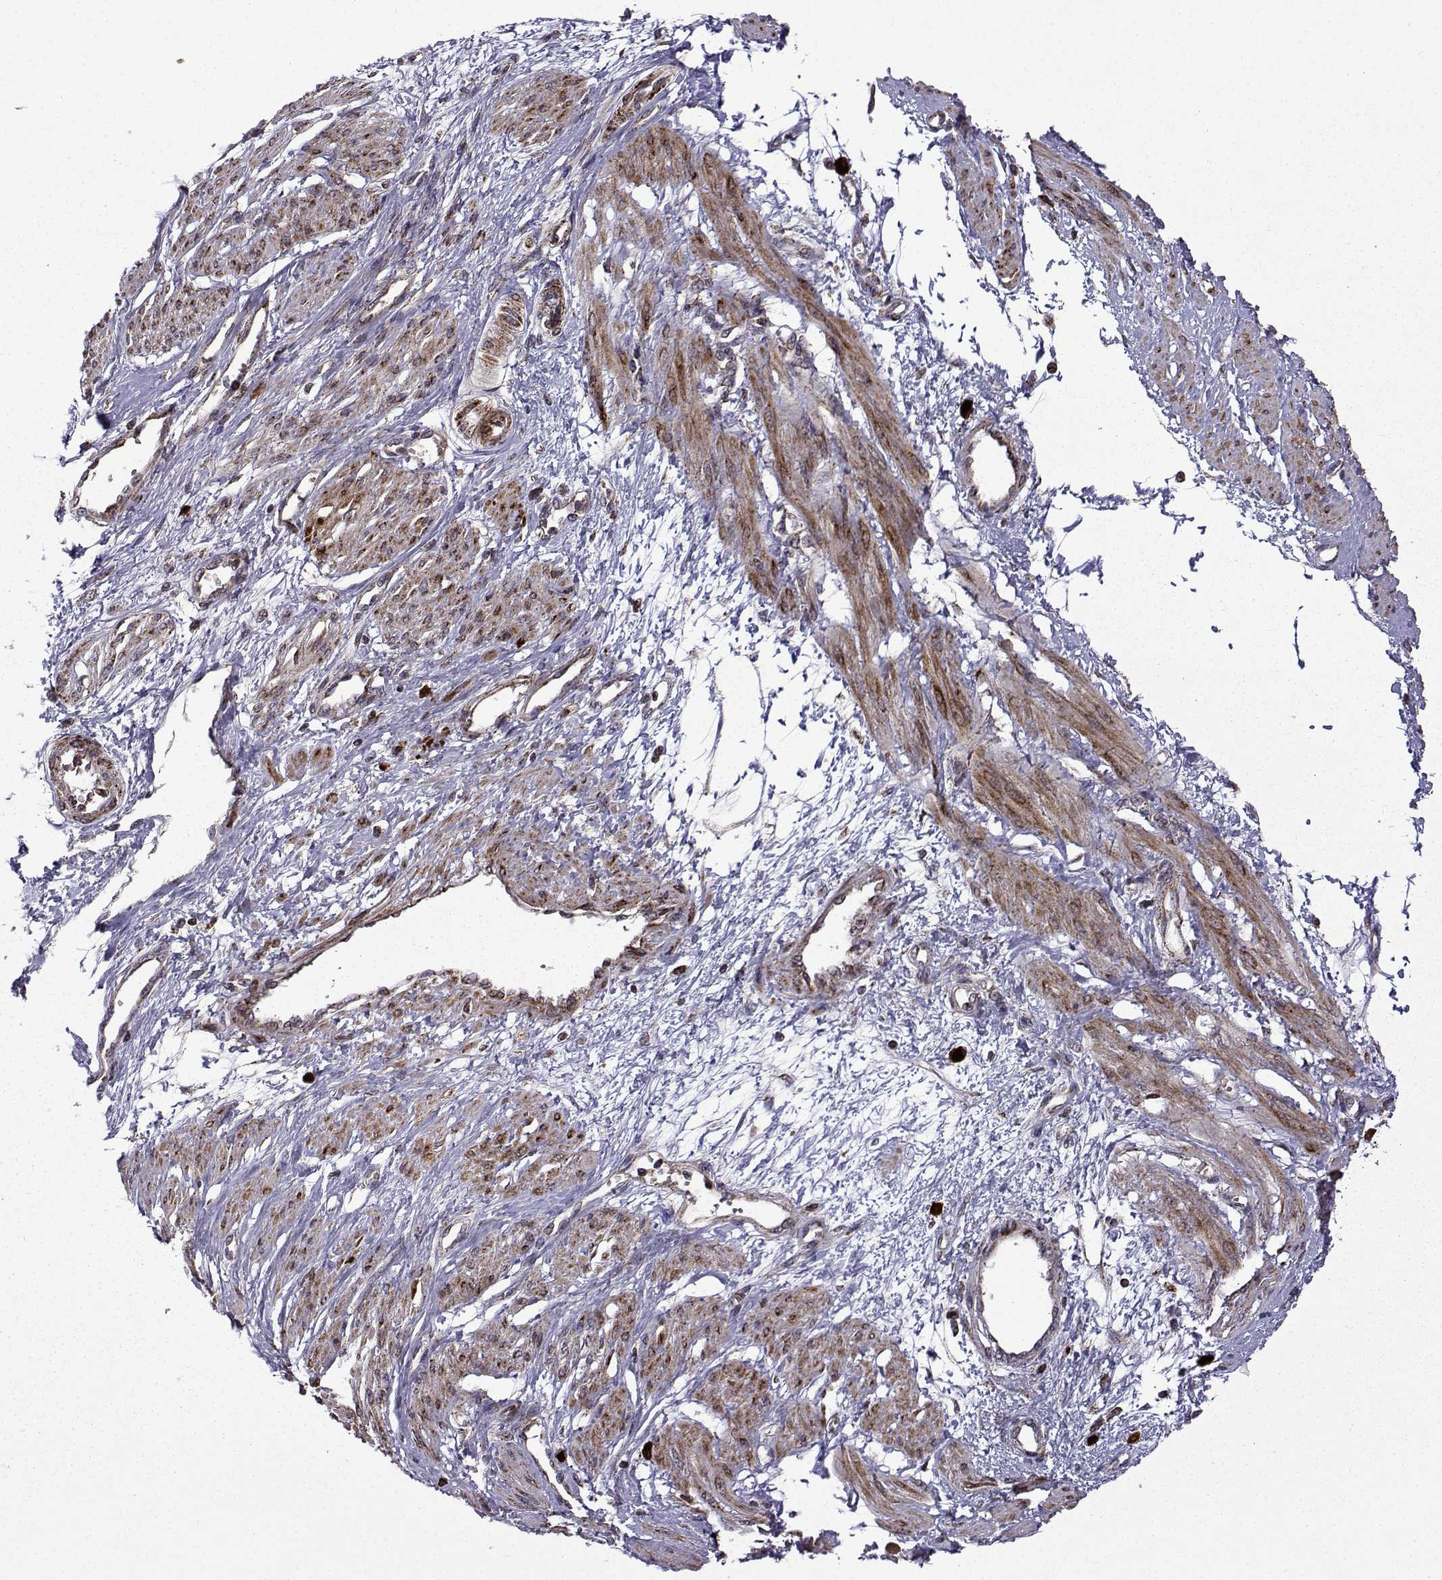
{"staining": {"intensity": "moderate", "quantity": "25%-75%", "location": "cytoplasmic/membranous"}, "tissue": "smooth muscle", "cell_type": "Smooth muscle cells", "image_type": "normal", "snomed": [{"axis": "morphology", "description": "Normal tissue, NOS"}, {"axis": "topography", "description": "Smooth muscle"}, {"axis": "topography", "description": "Uterus"}], "caption": "DAB (3,3'-diaminobenzidine) immunohistochemical staining of benign smooth muscle shows moderate cytoplasmic/membranous protein expression in about 25%-75% of smooth muscle cells. (IHC, brightfield microscopy, high magnification).", "gene": "TAB2", "patient": {"sex": "female", "age": 39}}